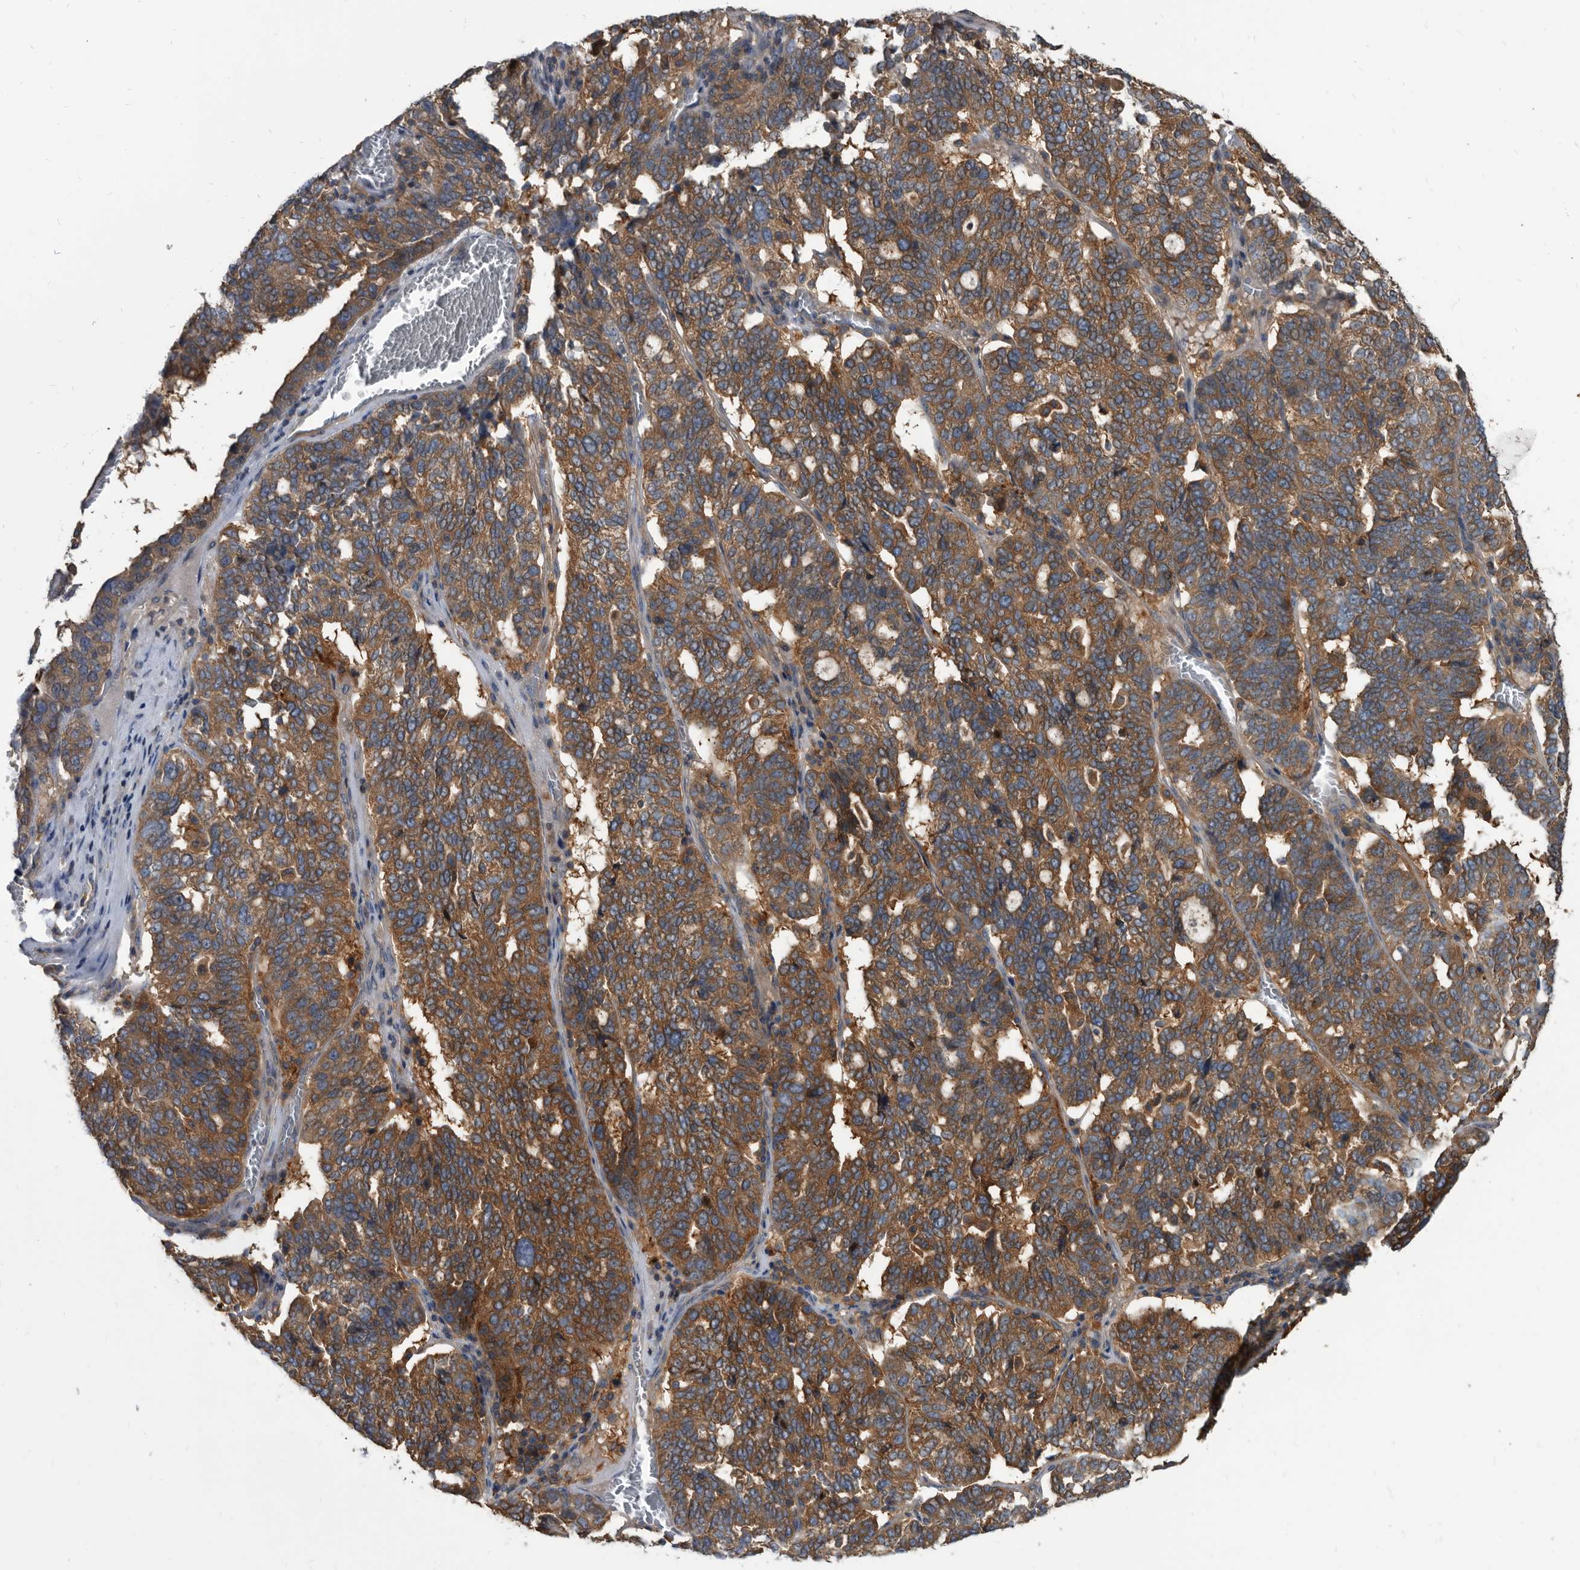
{"staining": {"intensity": "moderate", "quantity": ">75%", "location": "cytoplasmic/membranous"}, "tissue": "ovarian cancer", "cell_type": "Tumor cells", "image_type": "cancer", "snomed": [{"axis": "morphology", "description": "Cystadenocarcinoma, serous, NOS"}, {"axis": "topography", "description": "Ovary"}], "caption": "An image of ovarian cancer stained for a protein exhibits moderate cytoplasmic/membranous brown staining in tumor cells.", "gene": "APEH", "patient": {"sex": "female", "age": 59}}